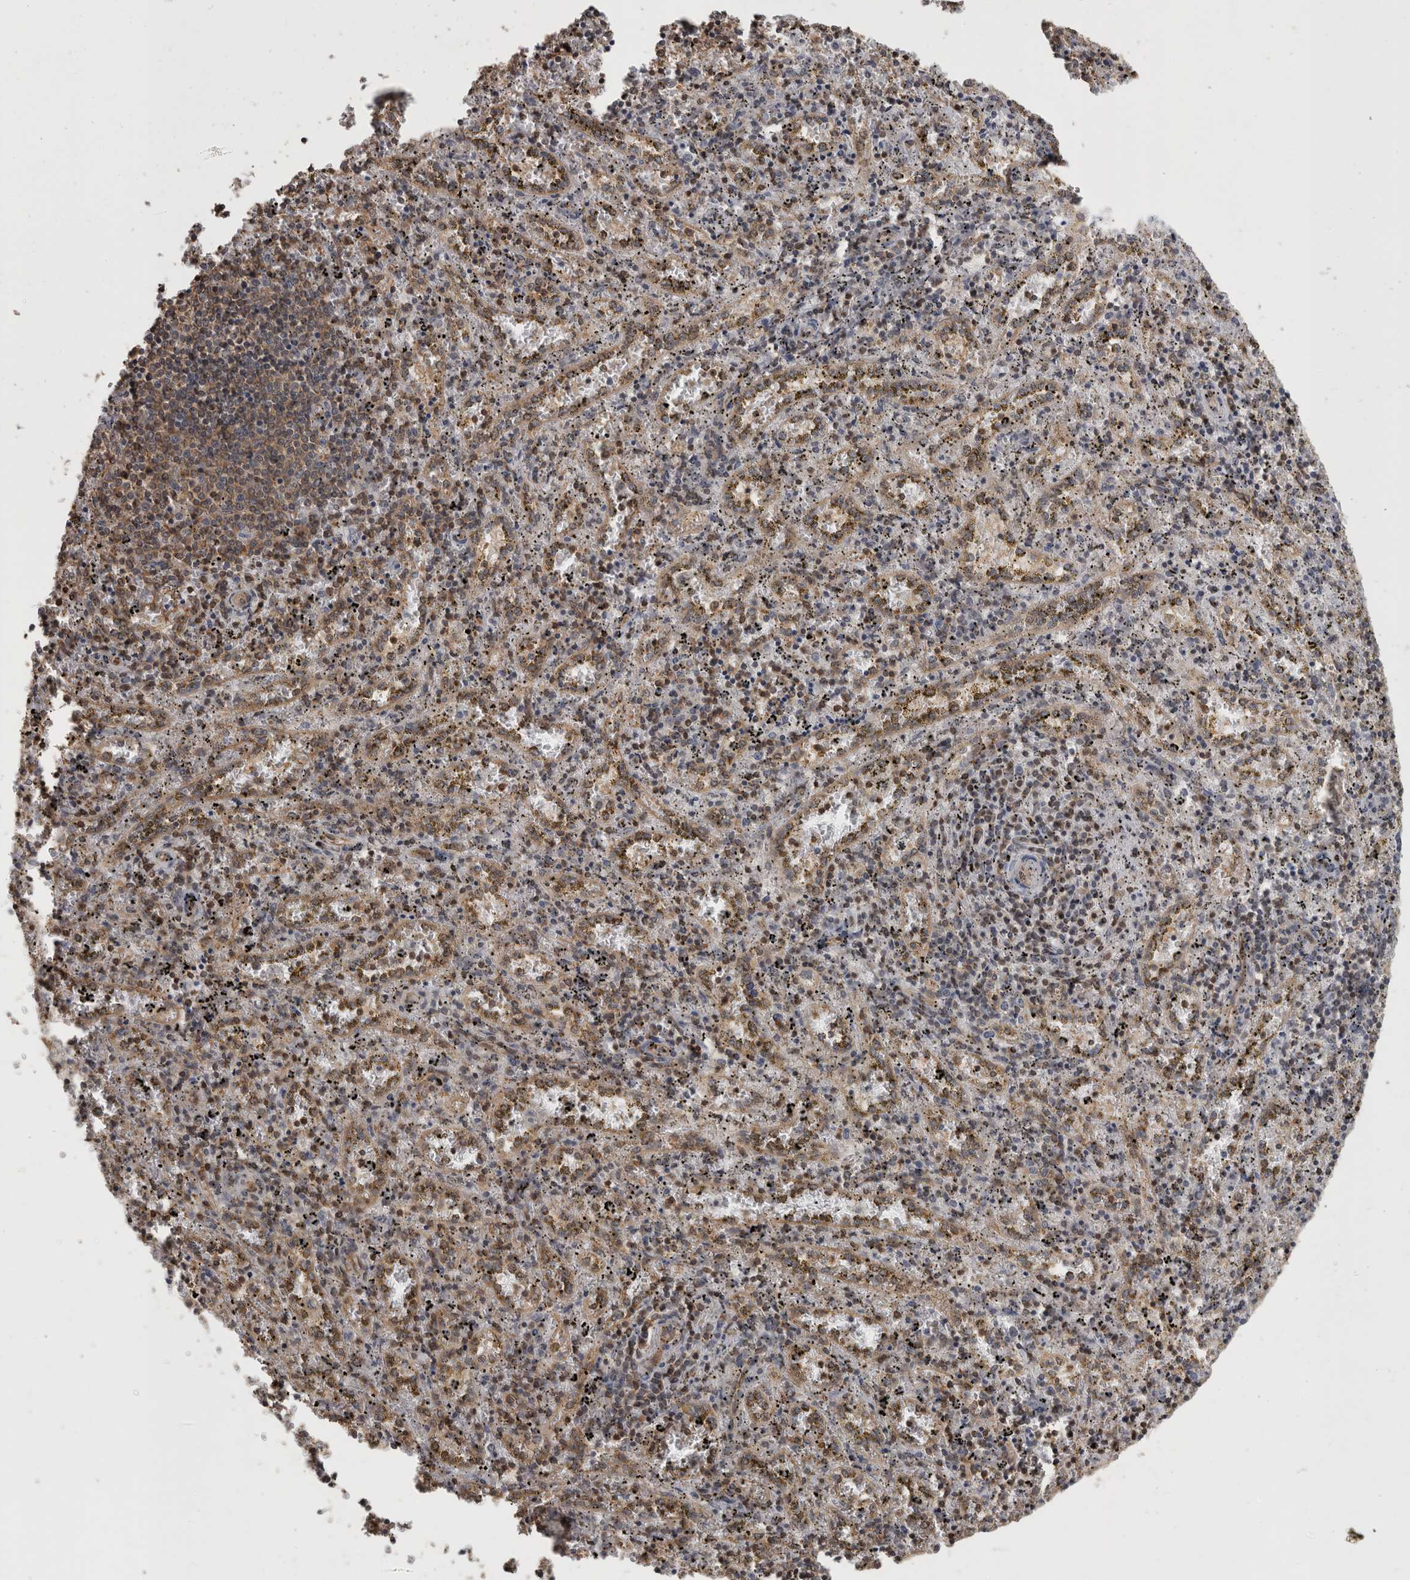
{"staining": {"intensity": "weak", "quantity": "<25%", "location": "cytoplasmic/membranous"}, "tissue": "spleen", "cell_type": "Cells in red pulp", "image_type": "normal", "snomed": [{"axis": "morphology", "description": "Normal tissue, NOS"}, {"axis": "topography", "description": "Spleen"}], "caption": "DAB immunohistochemical staining of unremarkable human spleen exhibits no significant positivity in cells in red pulp. Nuclei are stained in blue.", "gene": "ATXN2", "patient": {"sex": "male", "age": 11}}